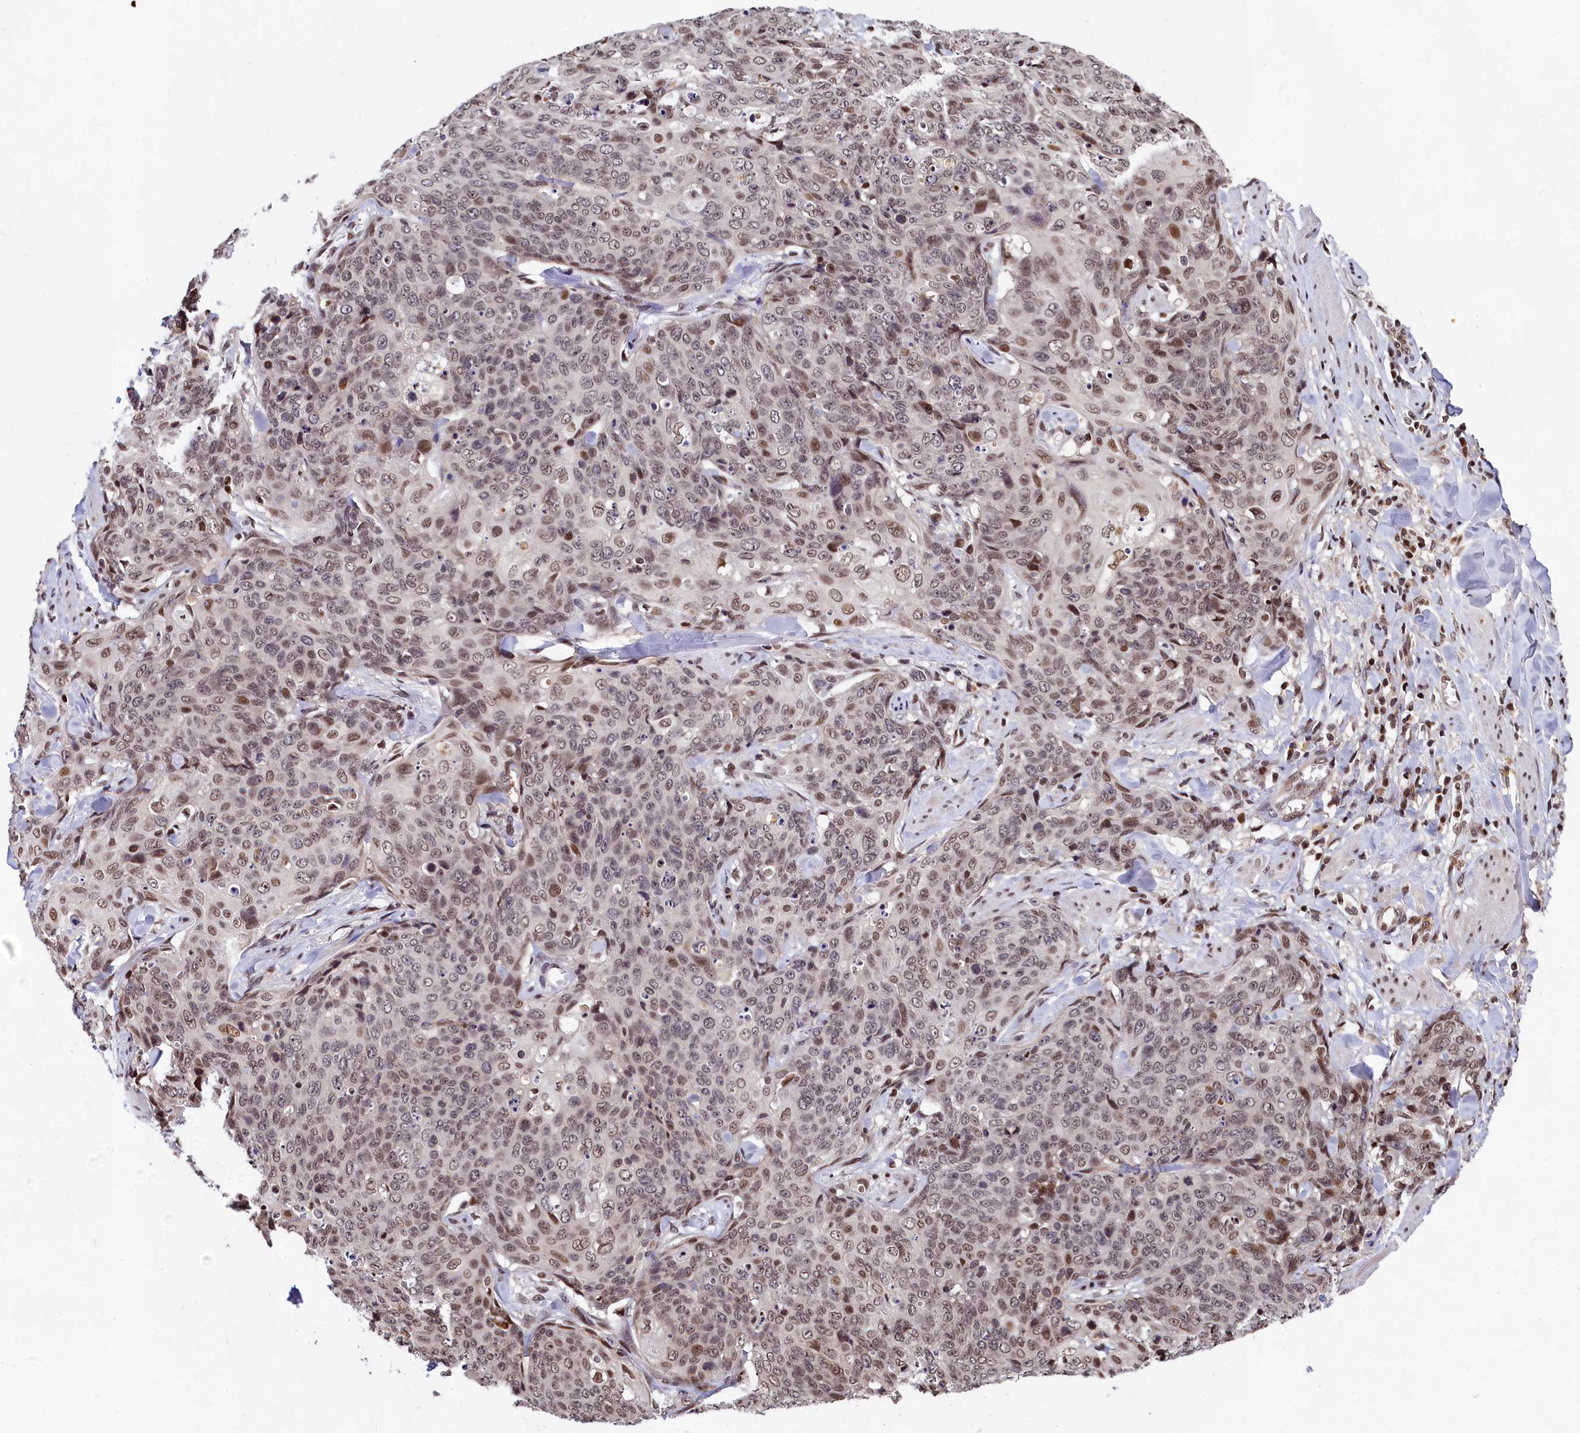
{"staining": {"intensity": "moderate", "quantity": ">75%", "location": "nuclear"}, "tissue": "skin cancer", "cell_type": "Tumor cells", "image_type": "cancer", "snomed": [{"axis": "morphology", "description": "Squamous cell carcinoma, NOS"}, {"axis": "topography", "description": "Skin"}, {"axis": "topography", "description": "Vulva"}], "caption": "This is a photomicrograph of IHC staining of skin cancer, which shows moderate staining in the nuclear of tumor cells.", "gene": "FAM217B", "patient": {"sex": "female", "age": 85}}